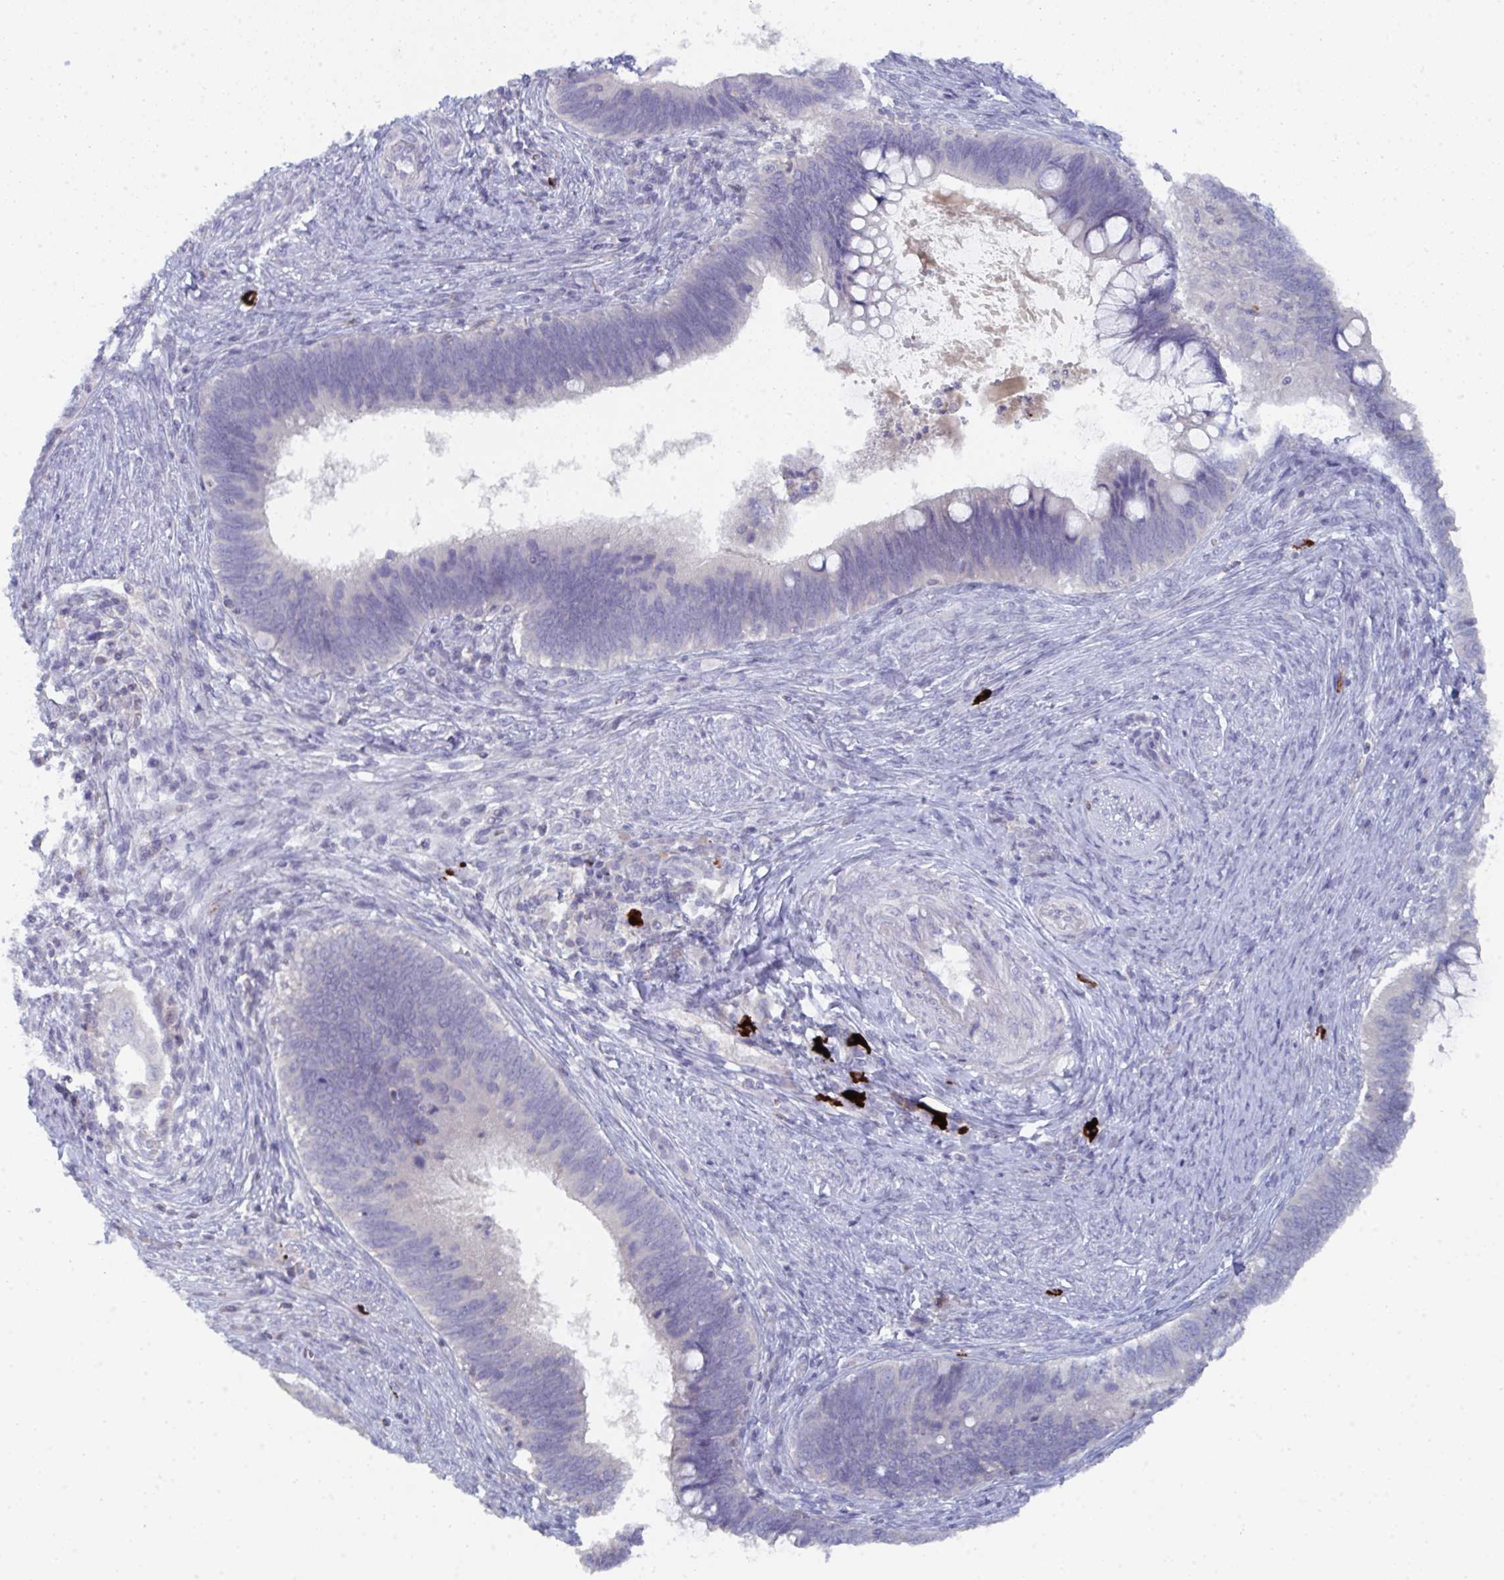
{"staining": {"intensity": "negative", "quantity": "none", "location": "none"}, "tissue": "cervical cancer", "cell_type": "Tumor cells", "image_type": "cancer", "snomed": [{"axis": "morphology", "description": "Adenocarcinoma, NOS"}, {"axis": "topography", "description": "Cervix"}], "caption": "Immunohistochemistry (IHC) histopathology image of neoplastic tissue: human cervical cancer stained with DAB exhibits no significant protein expression in tumor cells. Brightfield microscopy of IHC stained with DAB (brown) and hematoxylin (blue), captured at high magnification.", "gene": "KCNK5", "patient": {"sex": "female", "age": 42}}